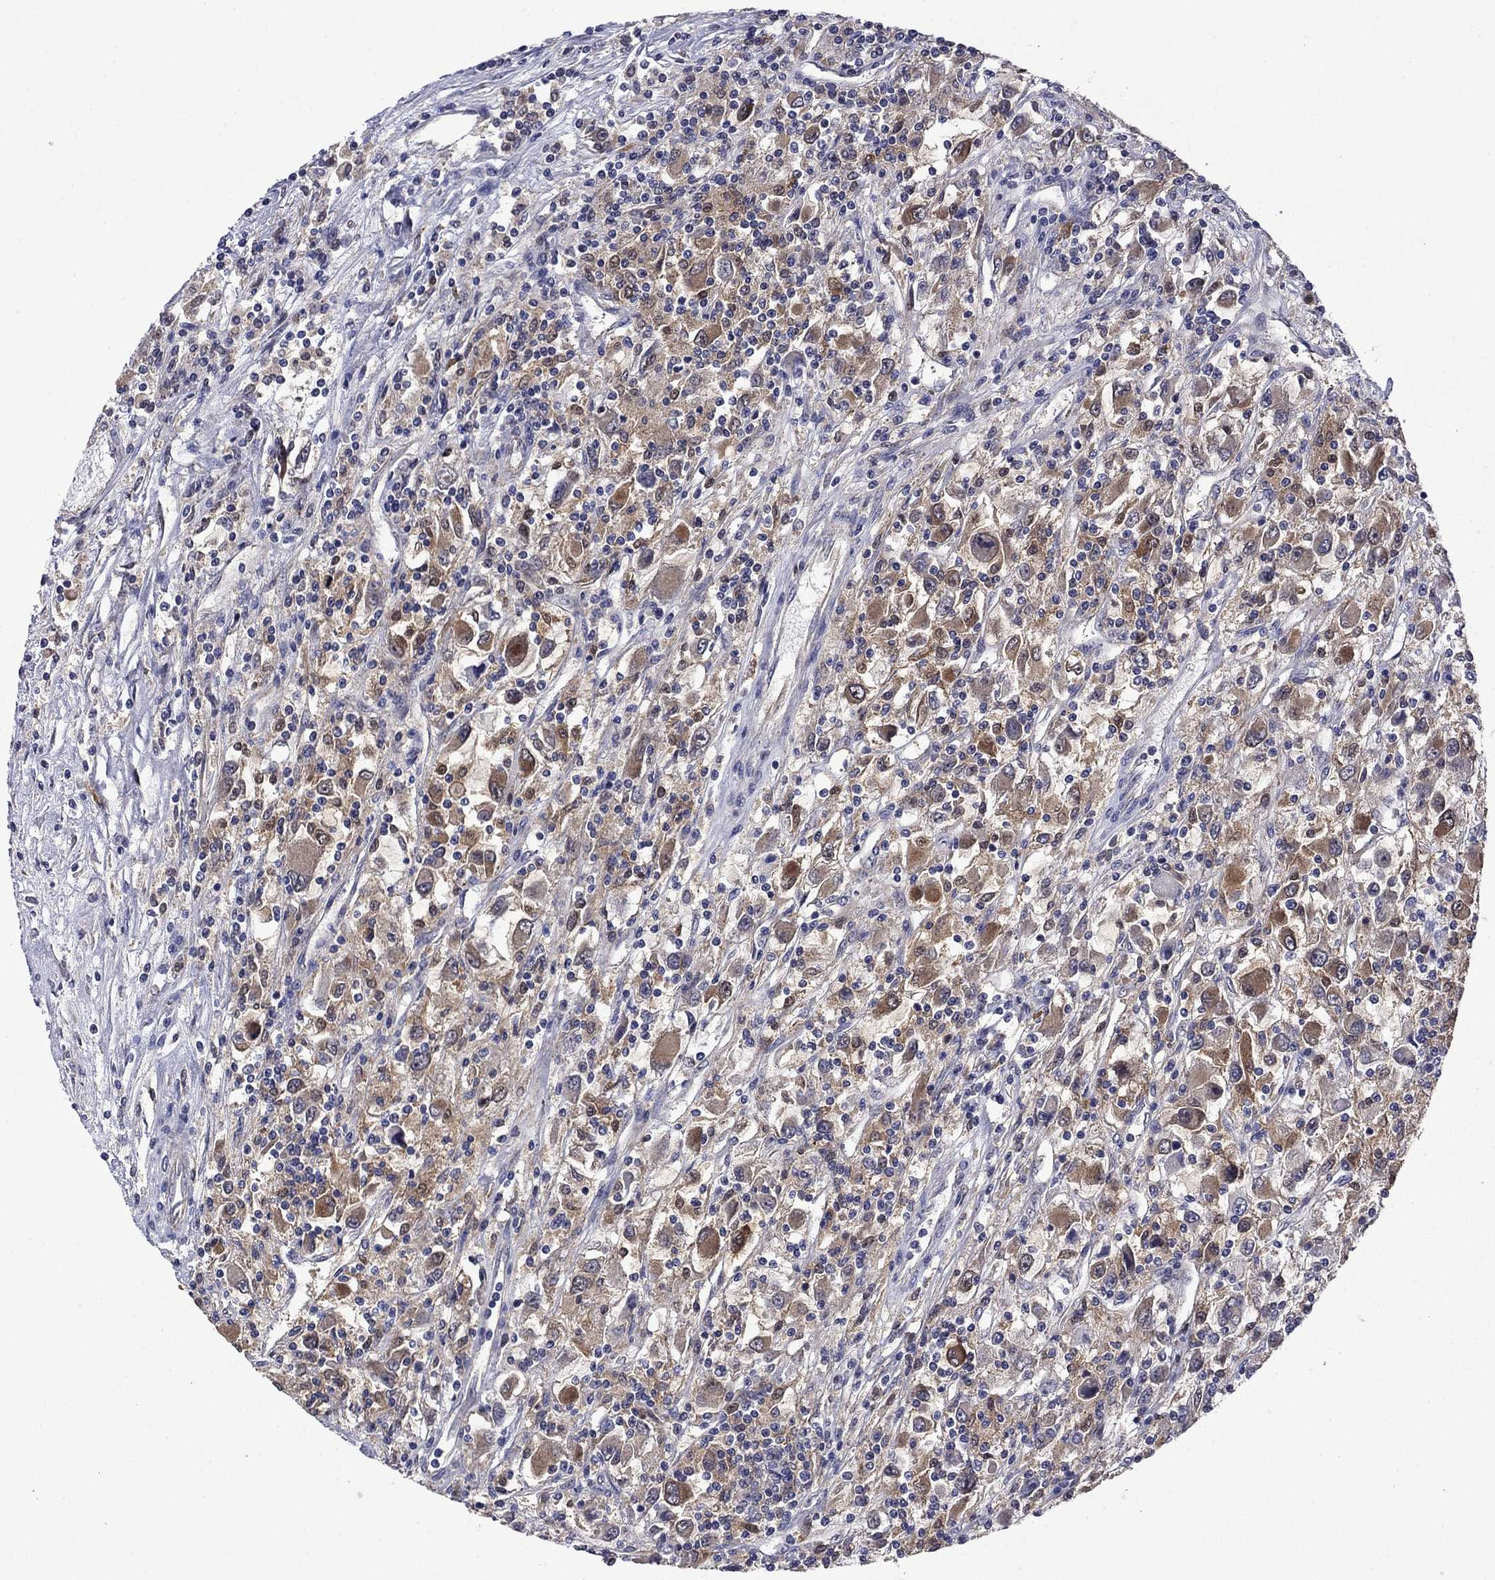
{"staining": {"intensity": "moderate", "quantity": "<25%", "location": "cytoplasmic/membranous"}, "tissue": "renal cancer", "cell_type": "Tumor cells", "image_type": "cancer", "snomed": [{"axis": "morphology", "description": "Adenocarcinoma, NOS"}, {"axis": "topography", "description": "Kidney"}], "caption": "Tumor cells reveal moderate cytoplasmic/membranous positivity in approximately <25% of cells in renal adenocarcinoma.", "gene": "TPMT", "patient": {"sex": "female", "age": 67}}